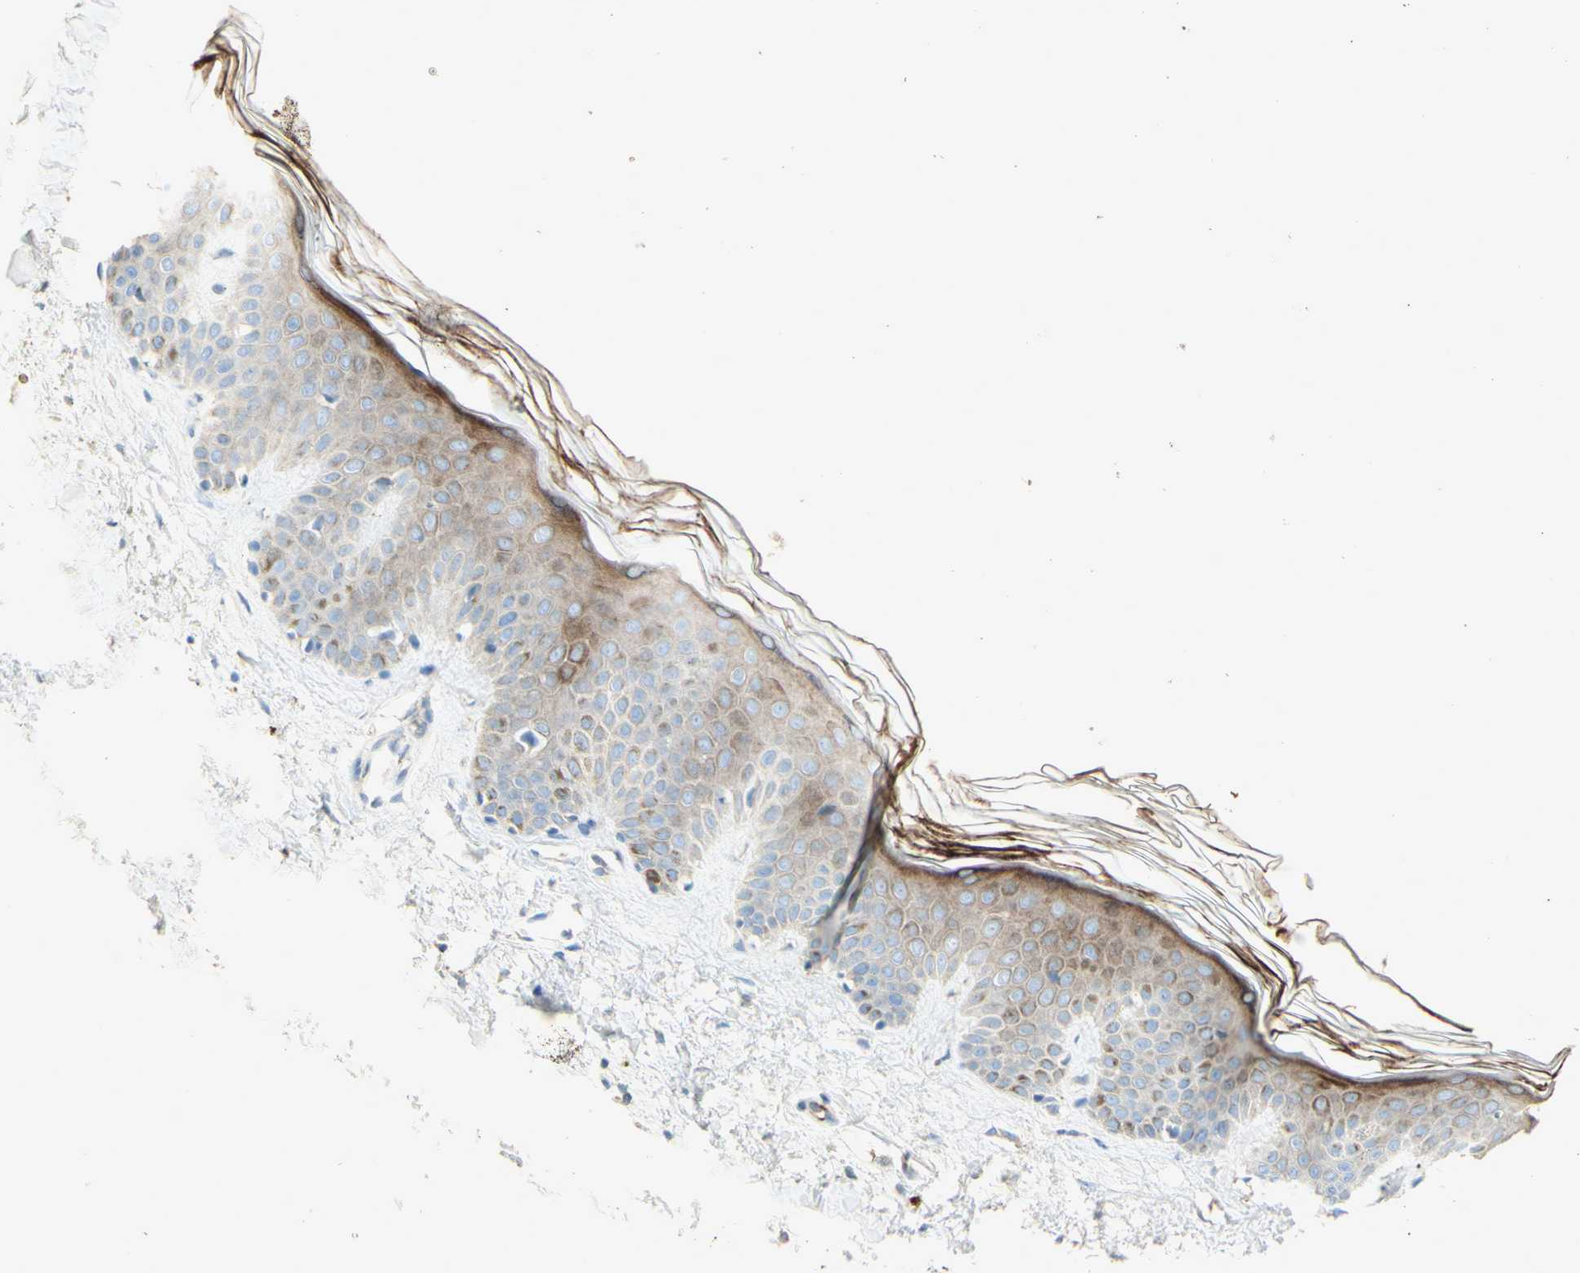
{"staining": {"intensity": "negative", "quantity": "none", "location": "none"}, "tissue": "skin", "cell_type": "Fibroblasts", "image_type": "normal", "snomed": [{"axis": "morphology", "description": "Normal tissue, NOS"}, {"axis": "topography", "description": "Skin"}], "caption": "Immunohistochemistry (IHC) photomicrograph of unremarkable skin: human skin stained with DAB displays no significant protein staining in fibroblasts.", "gene": "GAN", "patient": {"sex": "male", "age": 67}}